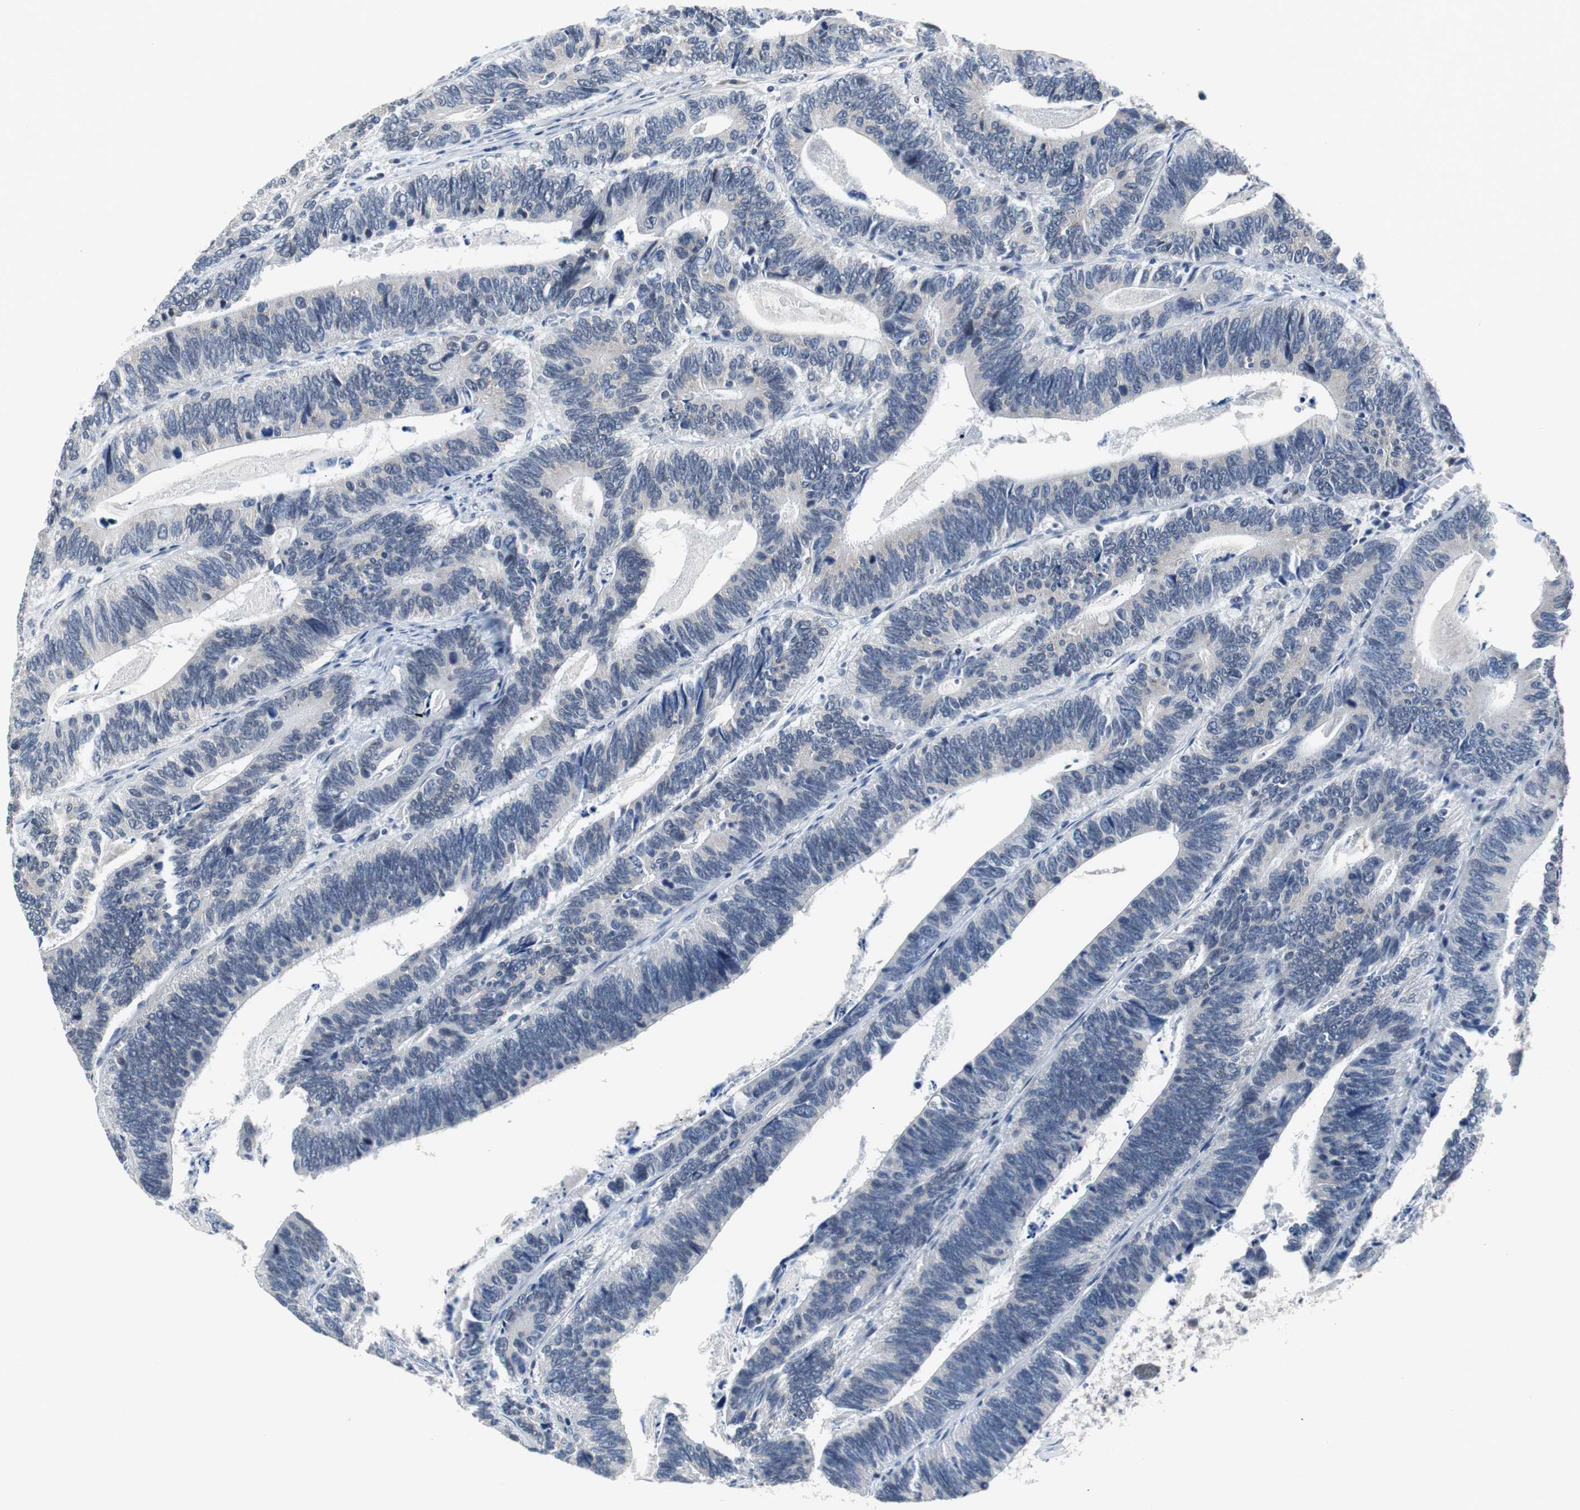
{"staining": {"intensity": "negative", "quantity": "none", "location": "none"}, "tissue": "colorectal cancer", "cell_type": "Tumor cells", "image_type": "cancer", "snomed": [{"axis": "morphology", "description": "Adenocarcinoma, NOS"}, {"axis": "topography", "description": "Colon"}], "caption": "Immunohistochemical staining of colorectal cancer (adenocarcinoma) exhibits no significant staining in tumor cells. The staining is performed using DAB brown chromogen with nuclei counter-stained in using hematoxylin.", "gene": "TP63", "patient": {"sex": "male", "age": 72}}